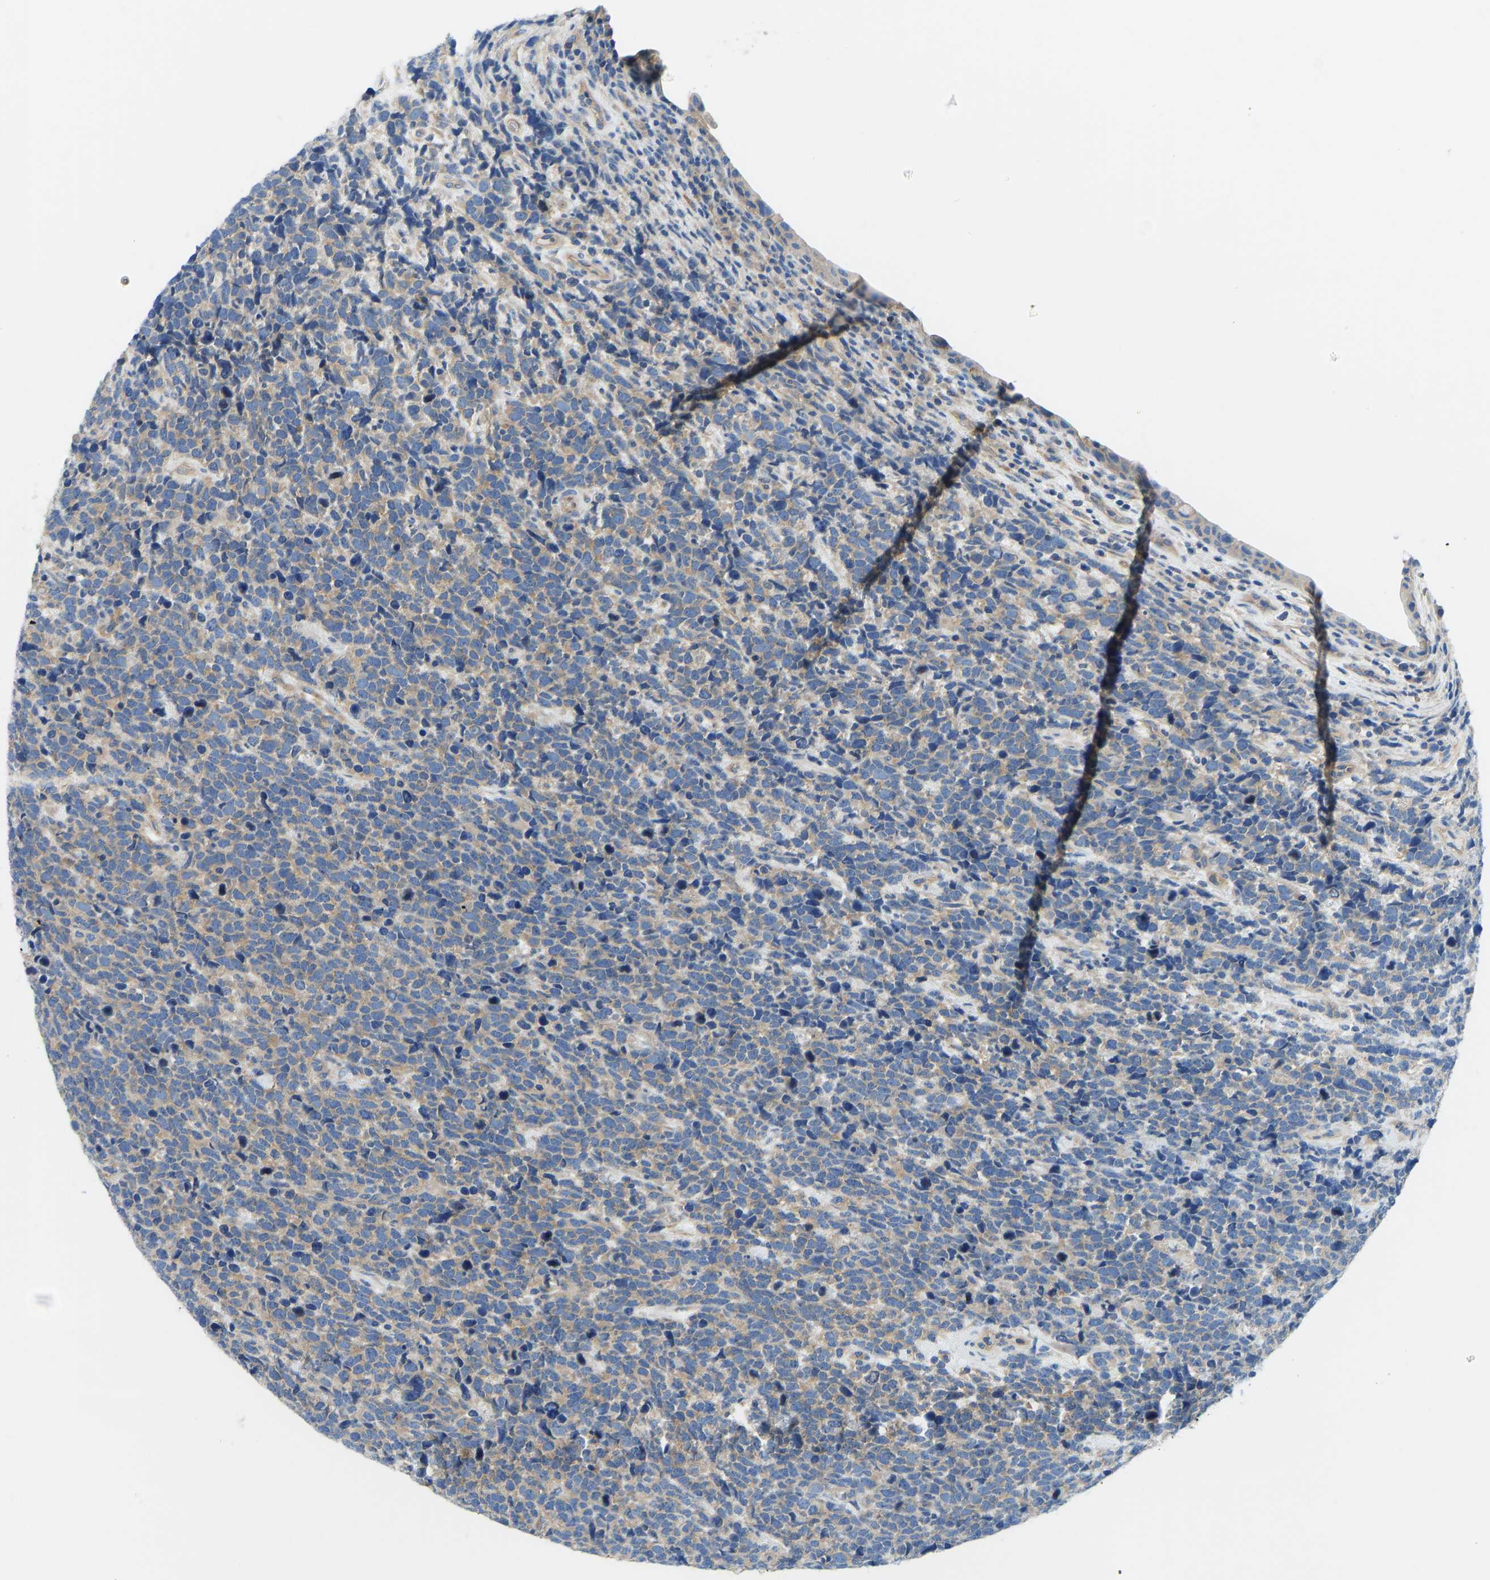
{"staining": {"intensity": "weak", "quantity": "25%-75%", "location": "cytoplasmic/membranous"}, "tissue": "urothelial cancer", "cell_type": "Tumor cells", "image_type": "cancer", "snomed": [{"axis": "morphology", "description": "Urothelial carcinoma, High grade"}, {"axis": "topography", "description": "Urinary bladder"}], "caption": "Protein staining shows weak cytoplasmic/membranous expression in approximately 25%-75% of tumor cells in urothelial cancer. The staining was performed using DAB, with brown indicating positive protein expression. Nuclei are stained blue with hematoxylin.", "gene": "CHAD", "patient": {"sex": "female", "age": 82}}